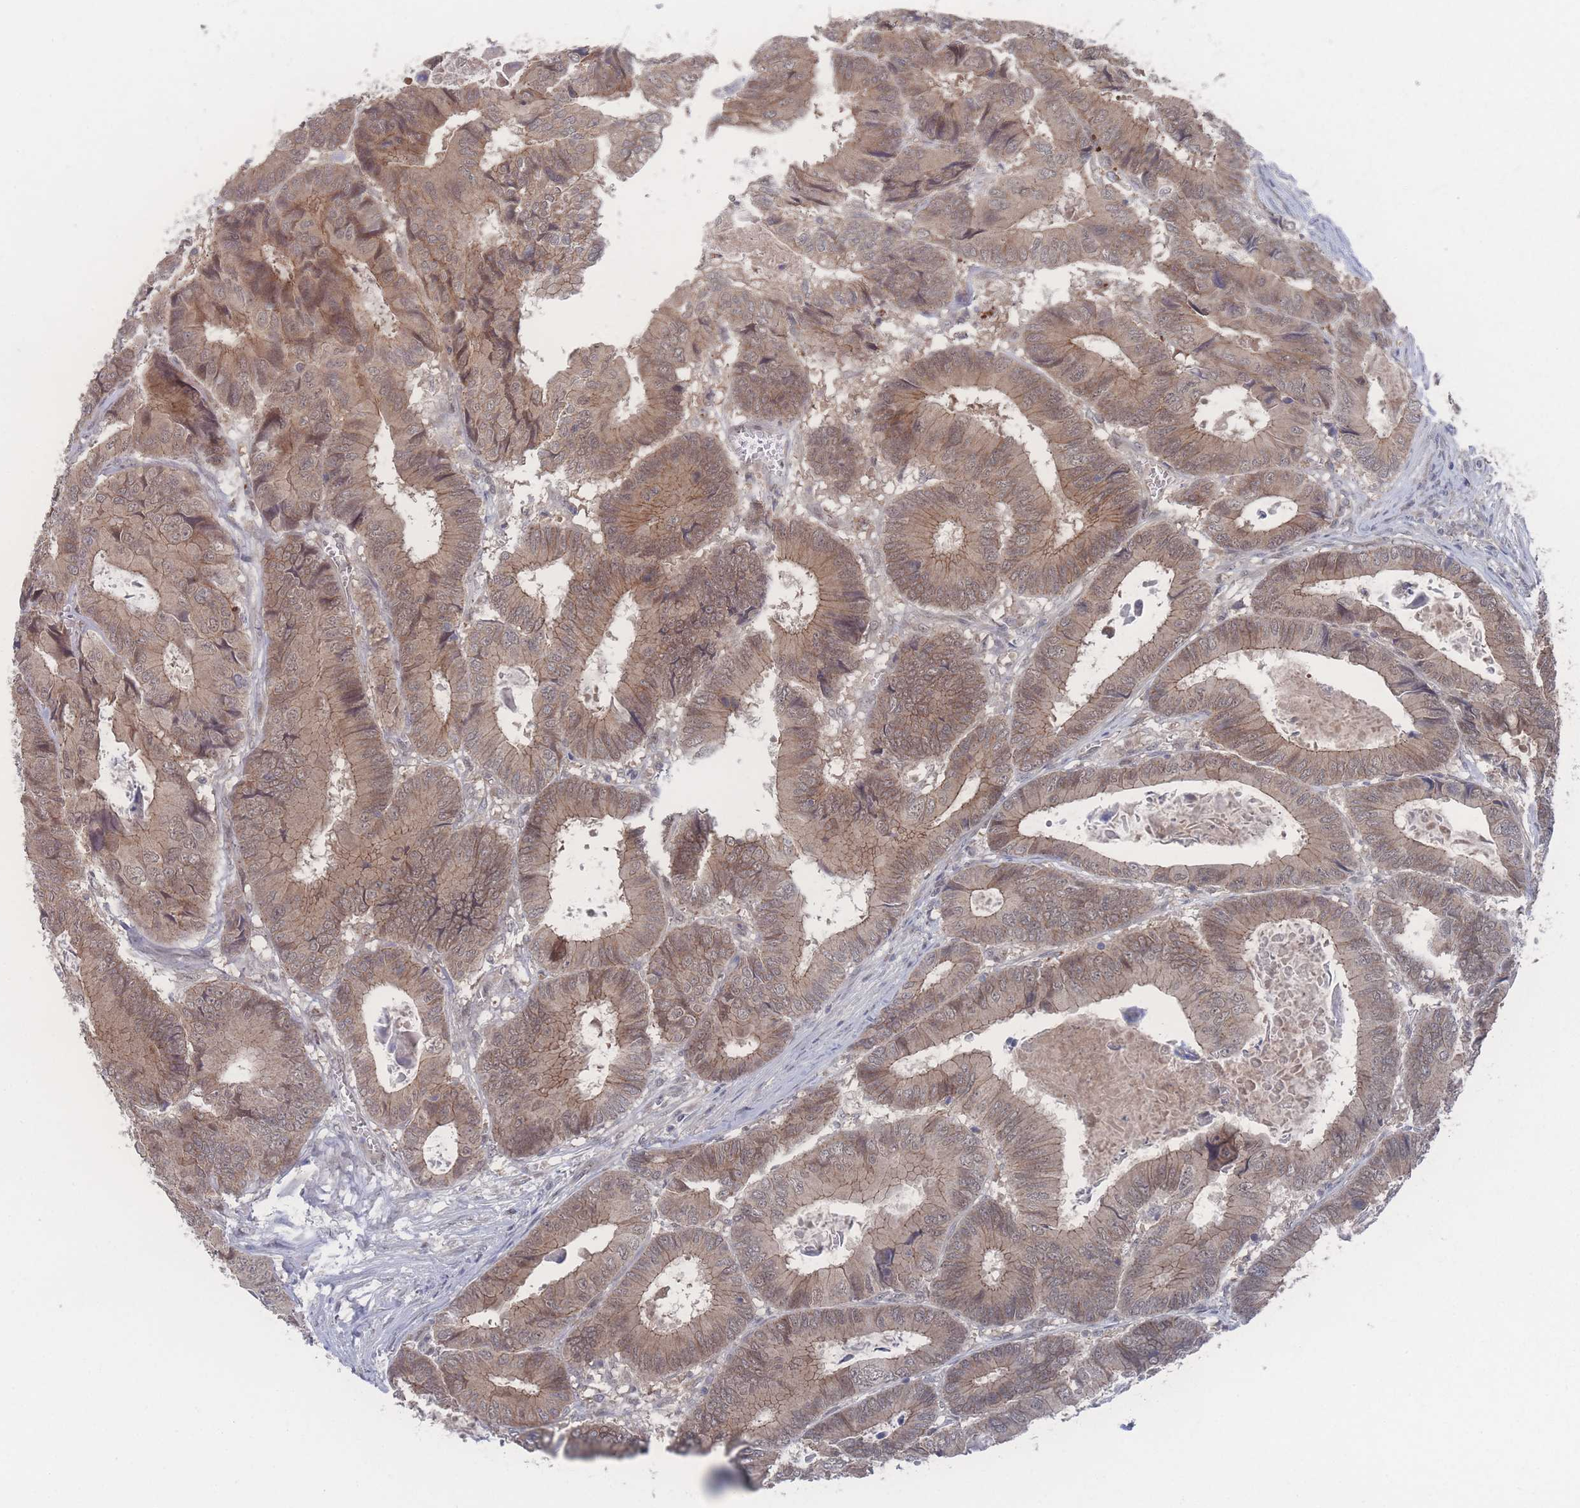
{"staining": {"intensity": "moderate", "quantity": ">75%", "location": "cytoplasmic/membranous,nuclear"}, "tissue": "colorectal cancer", "cell_type": "Tumor cells", "image_type": "cancer", "snomed": [{"axis": "morphology", "description": "Adenocarcinoma, NOS"}, {"axis": "topography", "description": "Colon"}], "caption": "A brown stain labels moderate cytoplasmic/membranous and nuclear expression of a protein in human adenocarcinoma (colorectal) tumor cells. (DAB IHC with brightfield microscopy, high magnification).", "gene": "NBEAL1", "patient": {"sex": "male", "age": 85}}